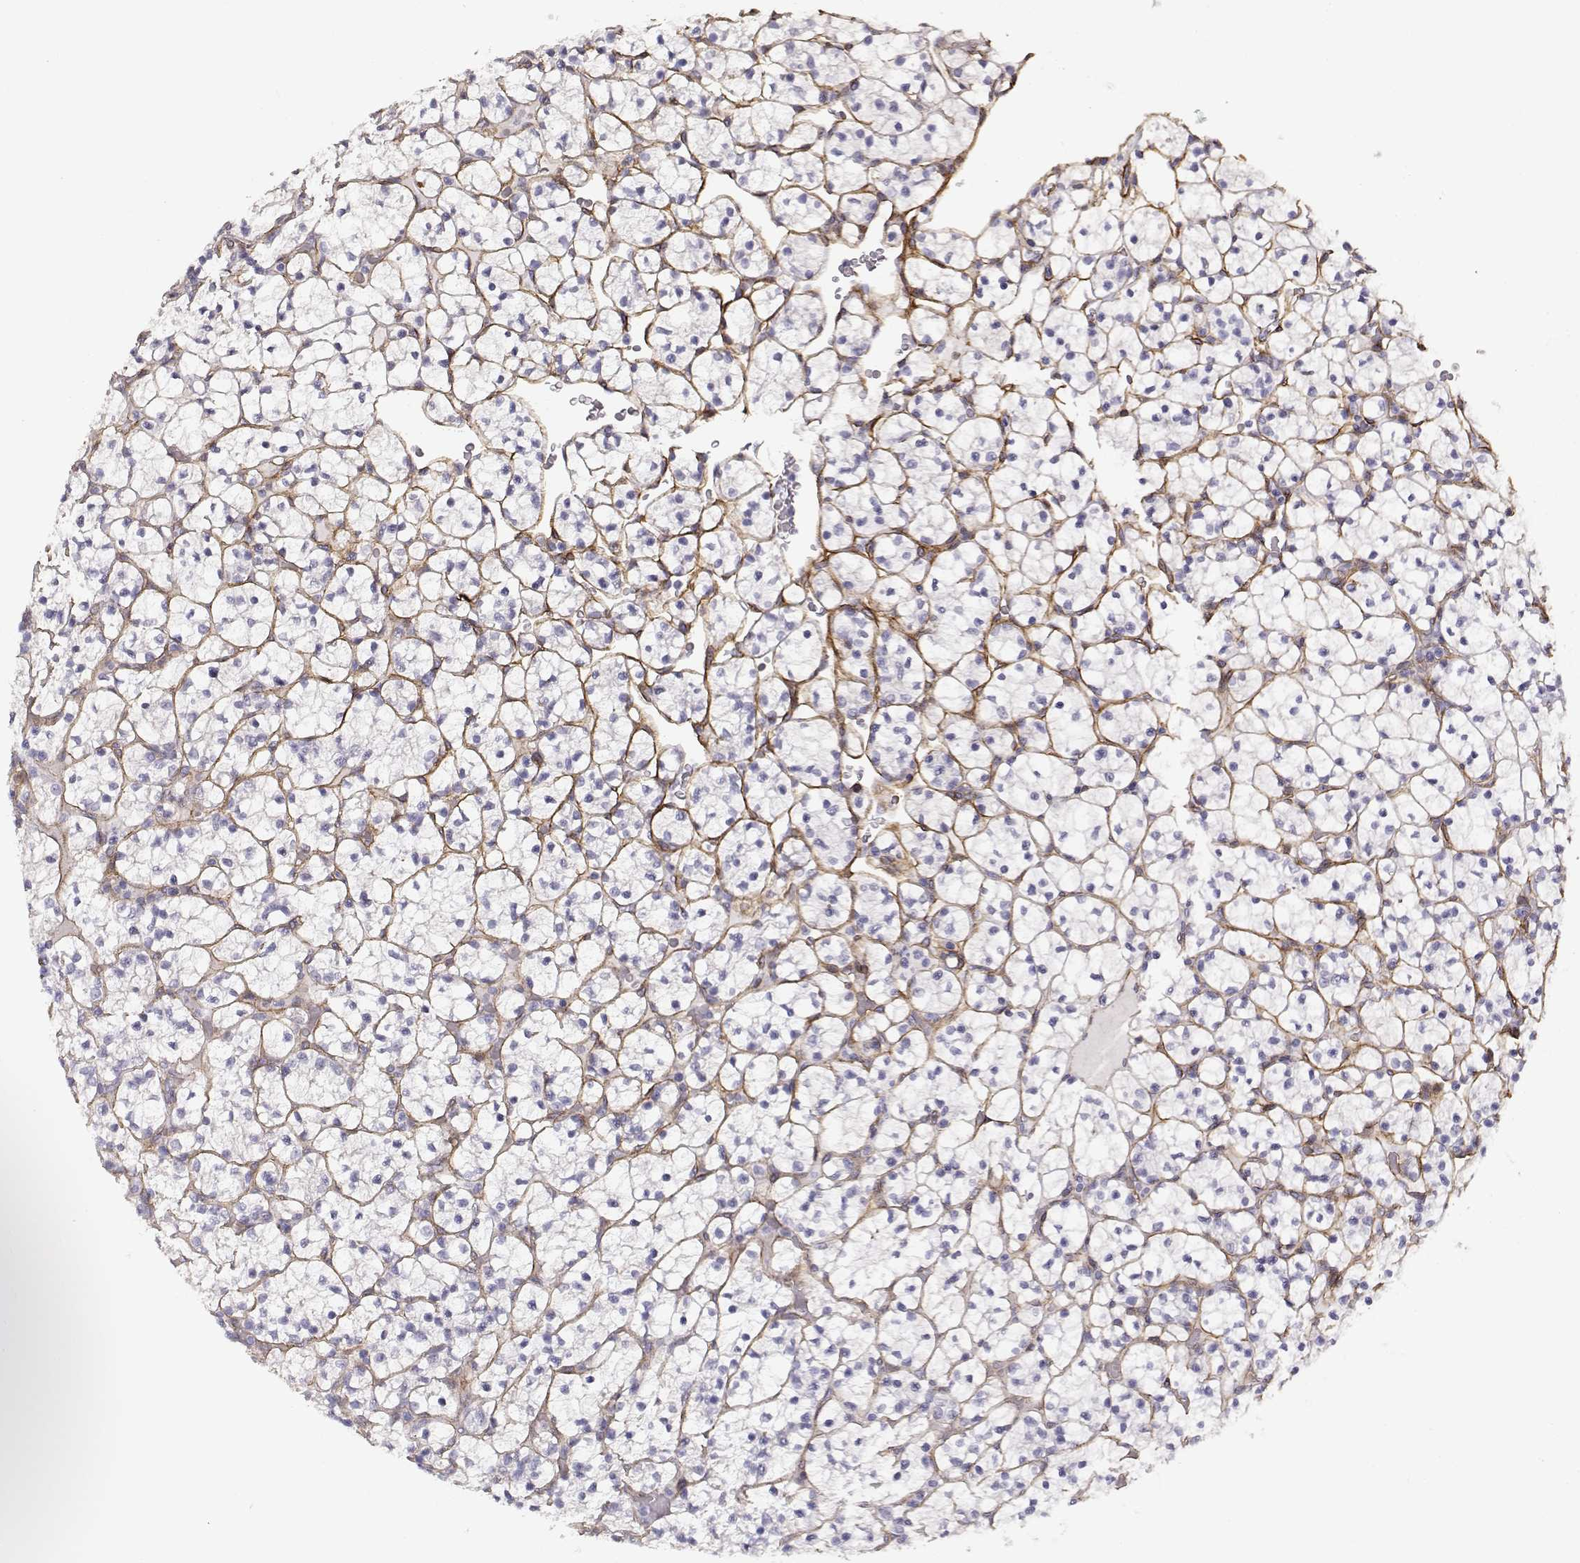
{"staining": {"intensity": "negative", "quantity": "none", "location": "none"}, "tissue": "renal cancer", "cell_type": "Tumor cells", "image_type": "cancer", "snomed": [{"axis": "morphology", "description": "Adenocarcinoma, NOS"}, {"axis": "topography", "description": "Kidney"}], "caption": "The image displays no significant expression in tumor cells of renal cancer.", "gene": "LAMC1", "patient": {"sex": "female", "age": 89}}